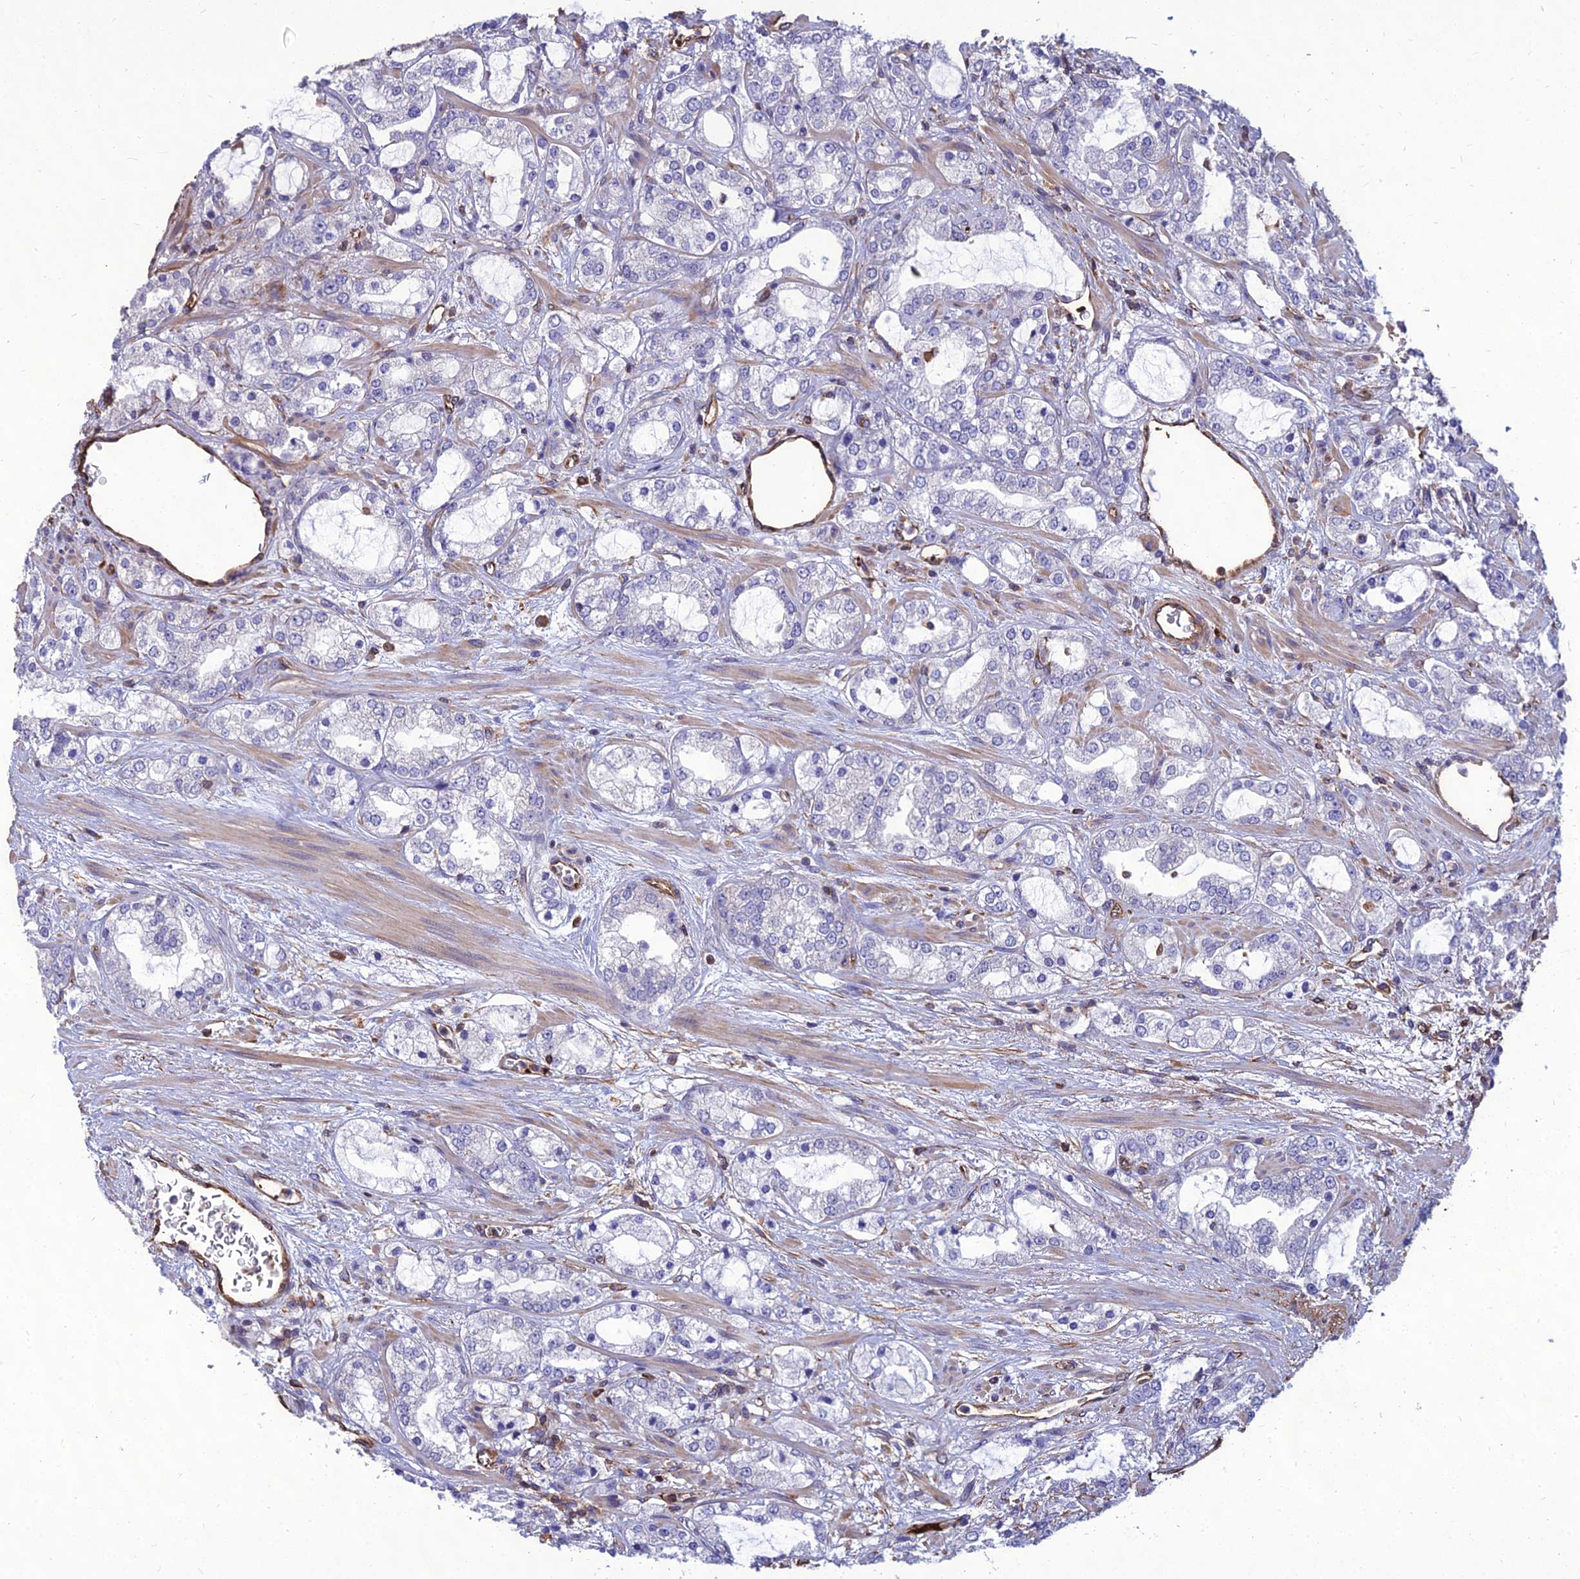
{"staining": {"intensity": "negative", "quantity": "none", "location": "none"}, "tissue": "prostate cancer", "cell_type": "Tumor cells", "image_type": "cancer", "snomed": [{"axis": "morphology", "description": "Adenocarcinoma, High grade"}, {"axis": "topography", "description": "Prostate"}], "caption": "Immunohistochemical staining of human prostate high-grade adenocarcinoma shows no significant expression in tumor cells. (DAB (3,3'-diaminobenzidine) immunohistochemistry, high magnification).", "gene": "PSMD11", "patient": {"sex": "male", "age": 64}}